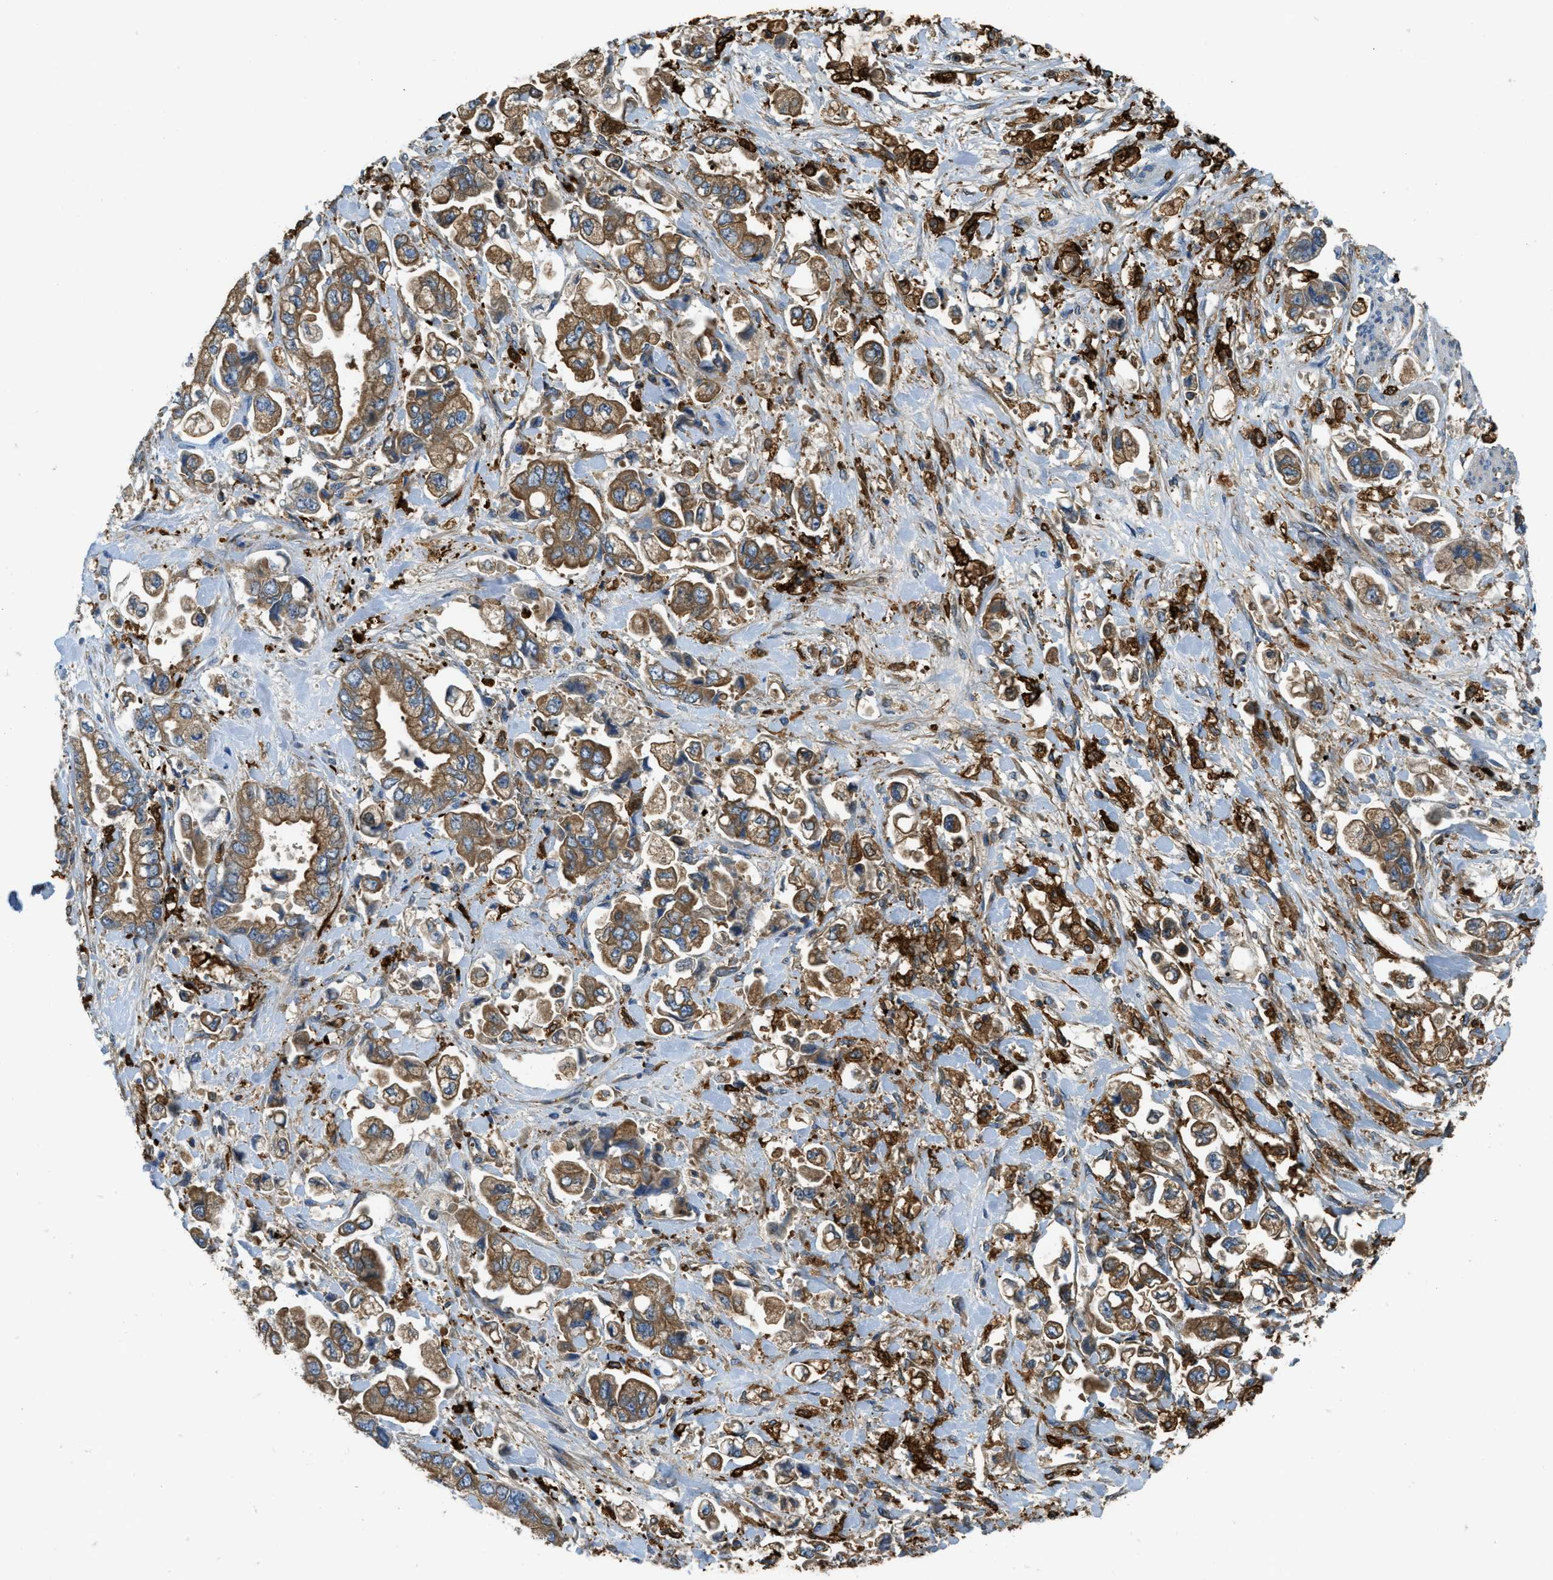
{"staining": {"intensity": "moderate", "quantity": ">75%", "location": "cytoplasmic/membranous"}, "tissue": "stomach cancer", "cell_type": "Tumor cells", "image_type": "cancer", "snomed": [{"axis": "morphology", "description": "Normal tissue, NOS"}, {"axis": "morphology", "description": "Adenocarcinoma, NOS"}, {"axis": "topography", "description": "Stomach"}], "caption": "Adenocarcinoma (stomach) stained with immunohistochemistry exhibits moderate cytoplasmic/membranous expression in about >75% of tumor cells. Using DAB (brown) and hematoxylin (blue) stains, captured at high magnification using brightfield microscopy.", "gene": "RFFL", "patient": {"sex": "male", "age": 62}}